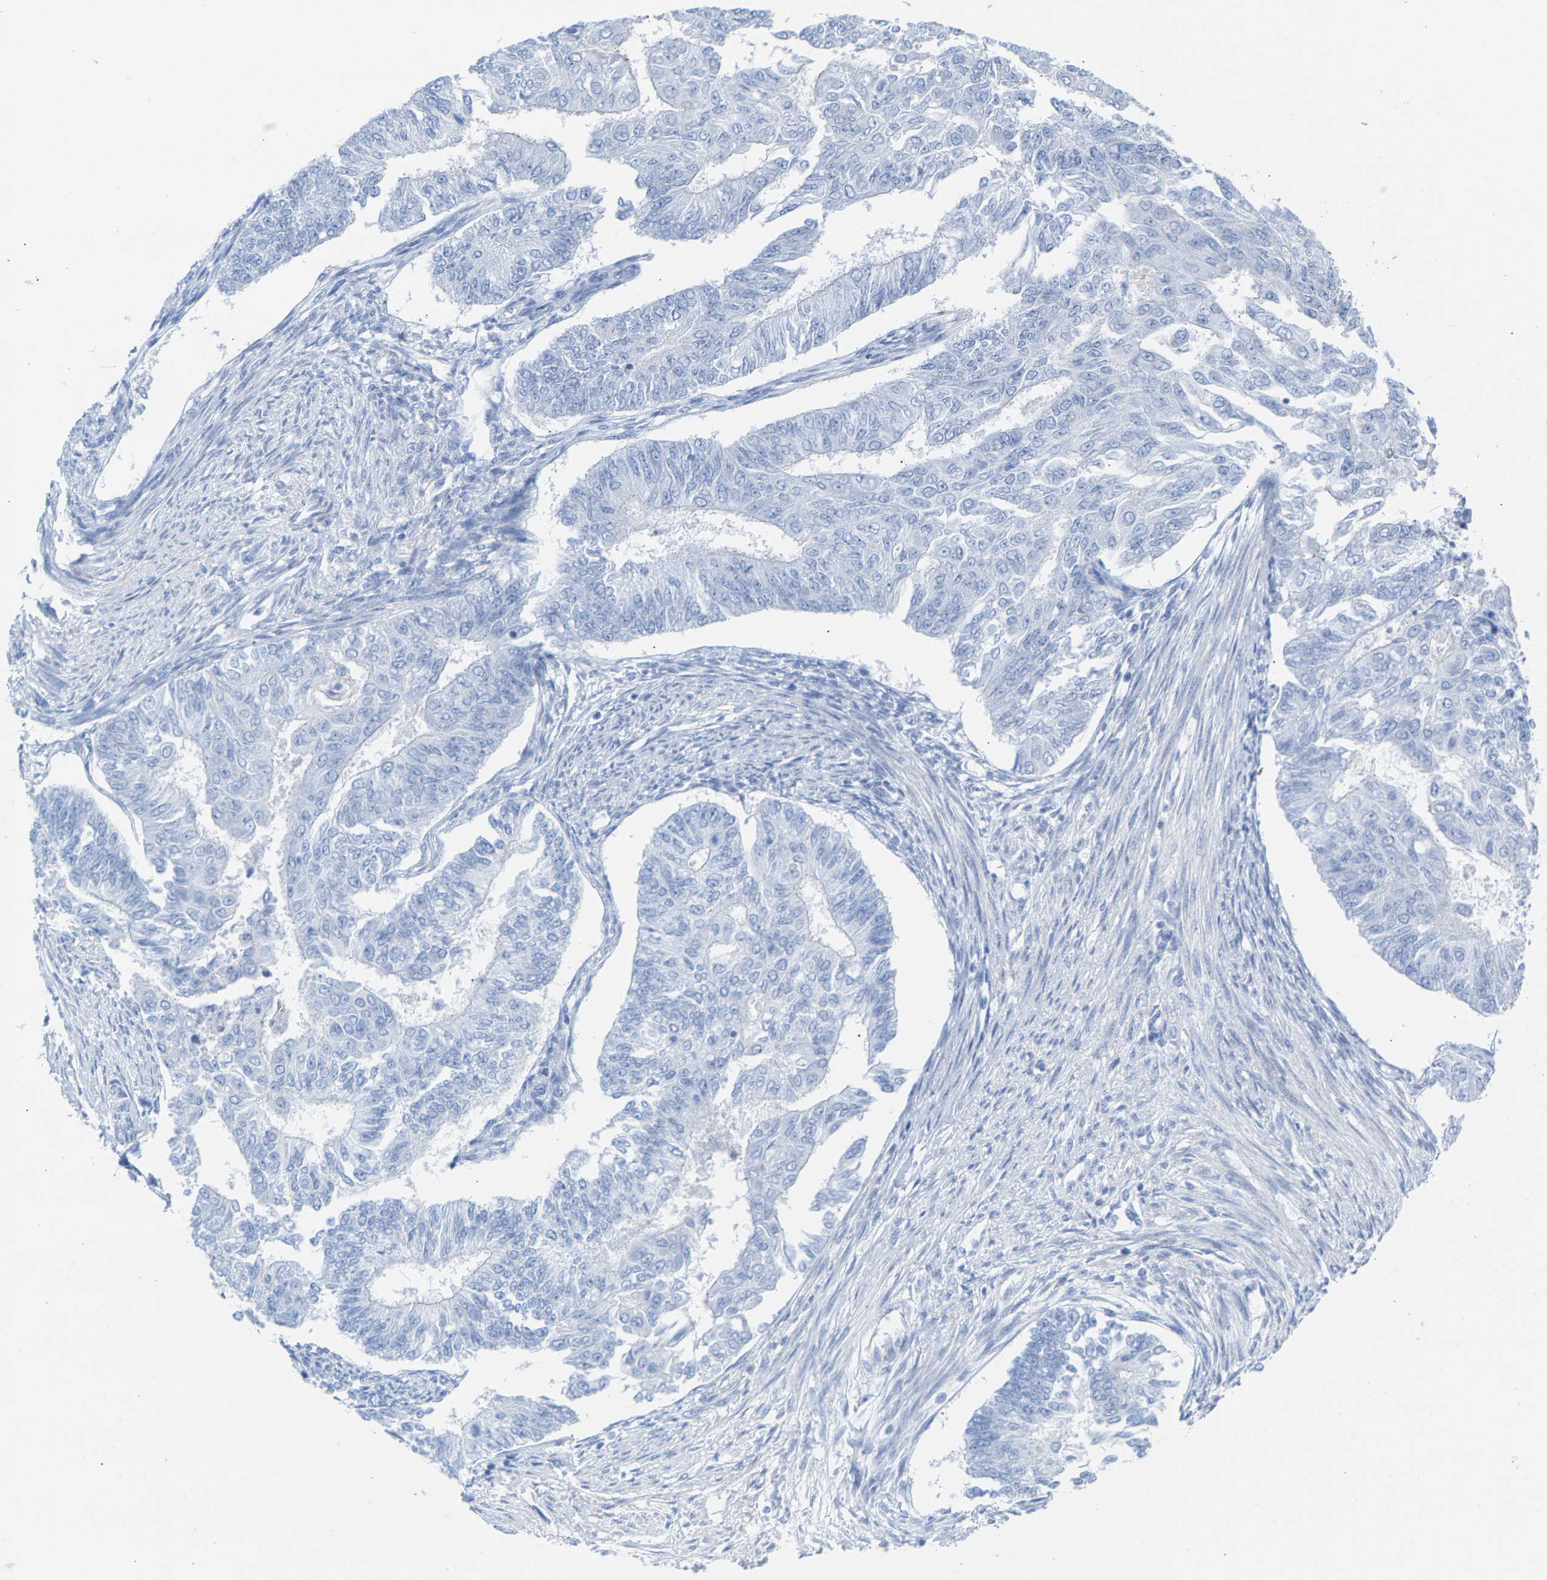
{"staining": {"intensity": "negative", "quantity": "none", "location": "none"}, "tissue": "endometrial cancer", "cell_type": "Tumor cells", "image_type": "cancer", "snomed": [{"axis": "morphology", "description": "Adenocarcinoma, NOS"}, {"axis": "topography", "description": "Endometrium"}], "caption": "DAB (3,3'-diaminobenzidine) immunohistochemical staining of adenocarcinoma (endometrial) shows no significant staining in tumor cells. (Brightfield microscopy of DAB (3,3'-diaminobenzidine) immunohistochemistry at high magnification).", "gene": "CPA1", "patient": {"sex": "female", "age": 32}}